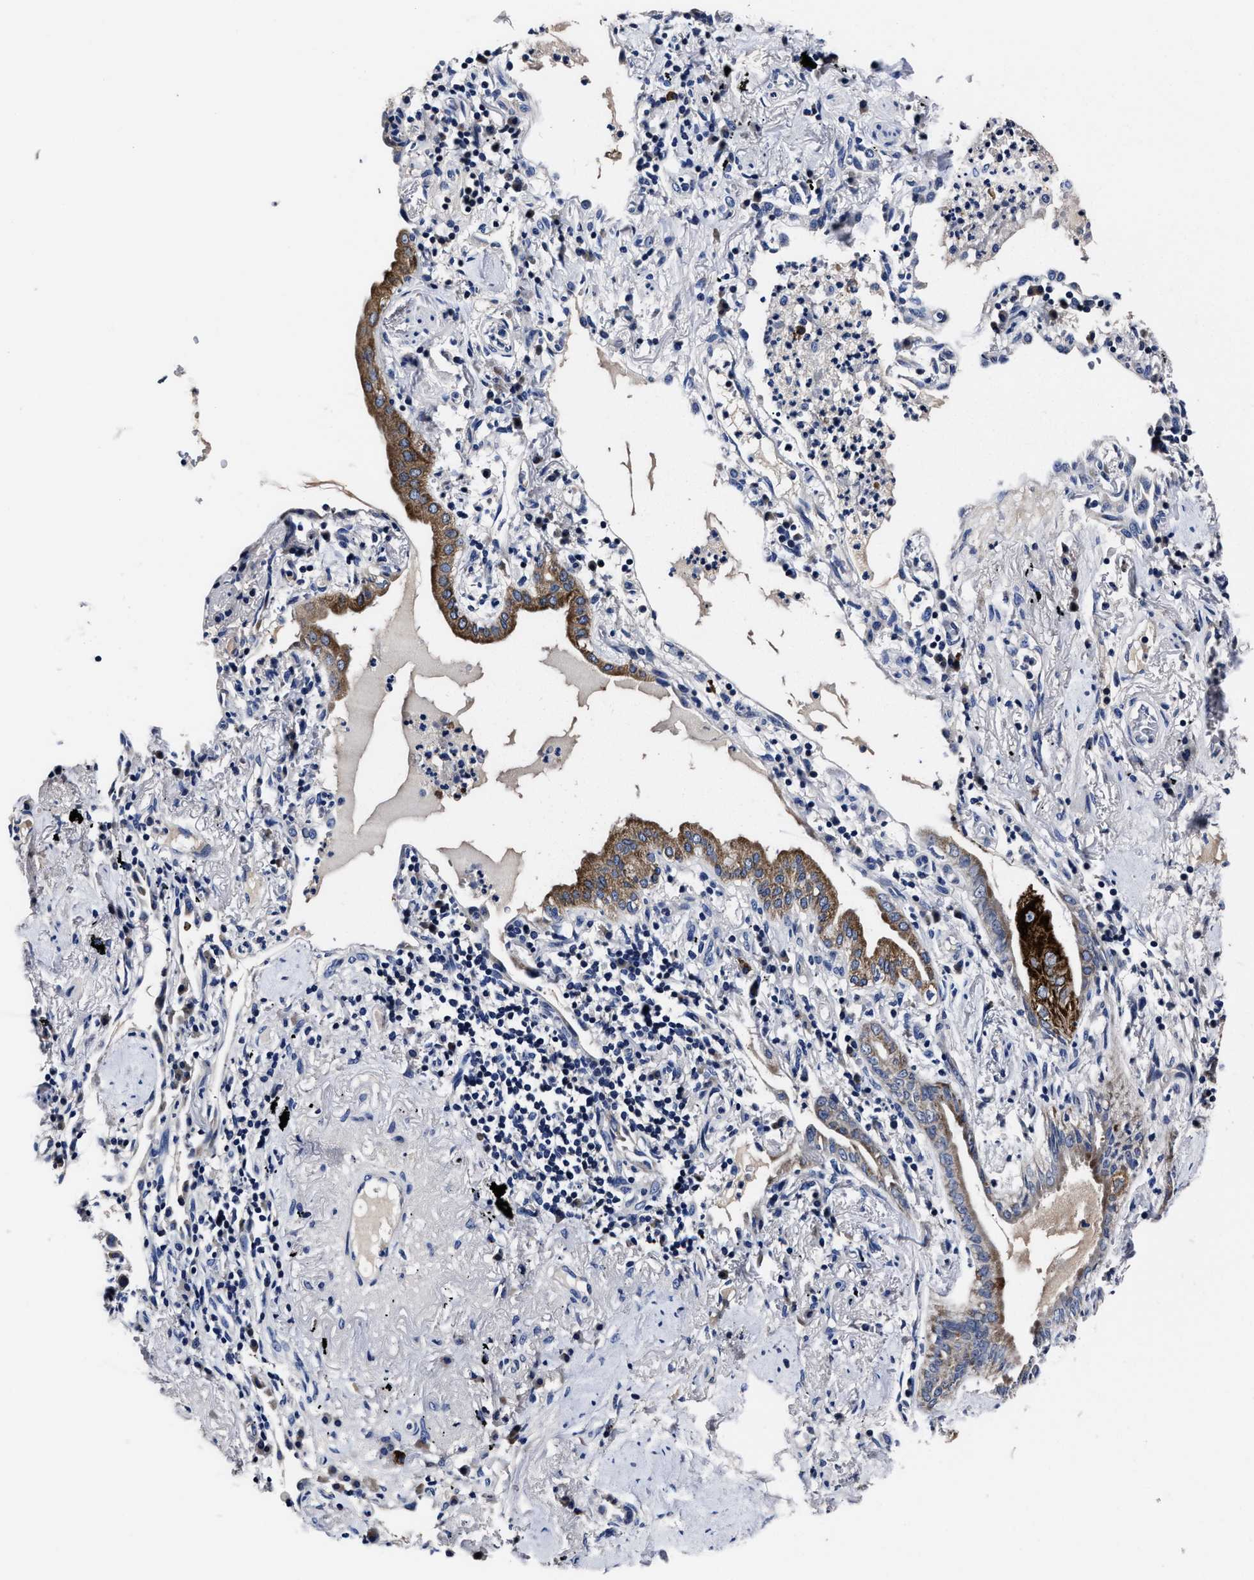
{"staining": {"intensity": "moderate", "quantity": "25%-75%", "location": "cytoplasmic/membranous"}, "tissue": "lung cancer", "cell_type": "Tumor cells", "image_type": "cancer", "snomed": [{"axis": "morphology", "description": "Normal tissue, NOS"}, {"axis": "morphology", "description": "Adenocarcinoma, NOS"}, {"axis": "topography", "description": "Bronchus"}, {"axis": "topography", "description": "Lung"}], "caption": "High-power microscopy captured an IHC photomicrograph of lung cancer, revealing moderate cytoplasmic/membranous staining in approximately 25%-75% of tumor cells.", "gene": "OLFML2A", "patient": {"sex": "female", "age": 70}}